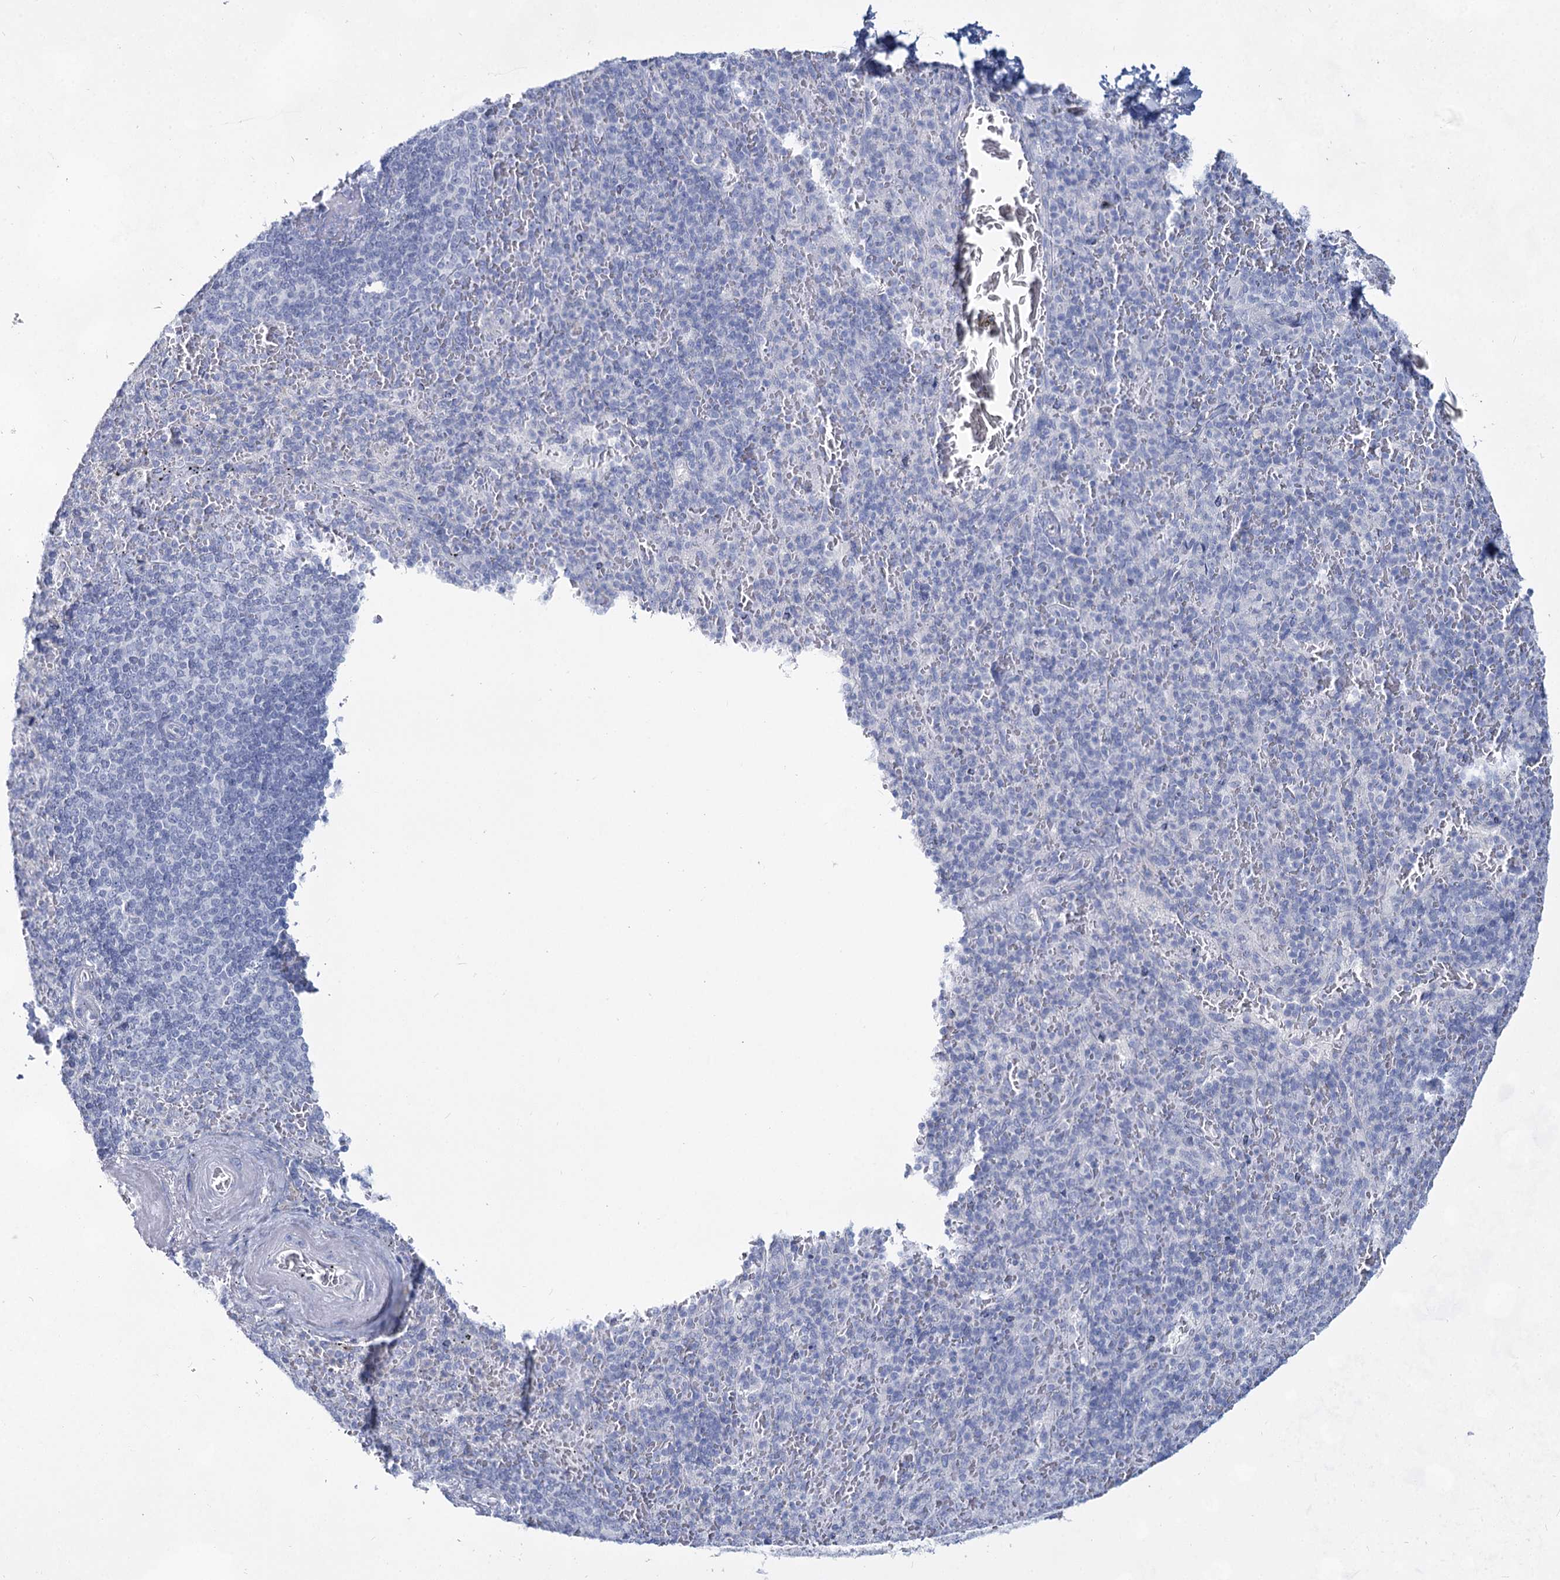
{"staining": {"intensity": "negative", "quantity": "none", "location": "none"}, "tissue": "spleen", "cell_type": "Cells in red pulp", "image_type": "normal", "snomed": [{"axis": "morphology", "description": "Normal tissue, NOS"}, {"axis": "topography", "description": "Spleen"}], "caption": "IHC histopathology image of normal human spleen stained for a protein (brown), which reveals no expression in cells in red pulp. (DAB (3,3'-diaminobenzidine) immunohistochemistry visualized using brightfield microscopy, high magnification).", "gene": "SLC17A2", "patient": {"sex": "male", "age": 82}}